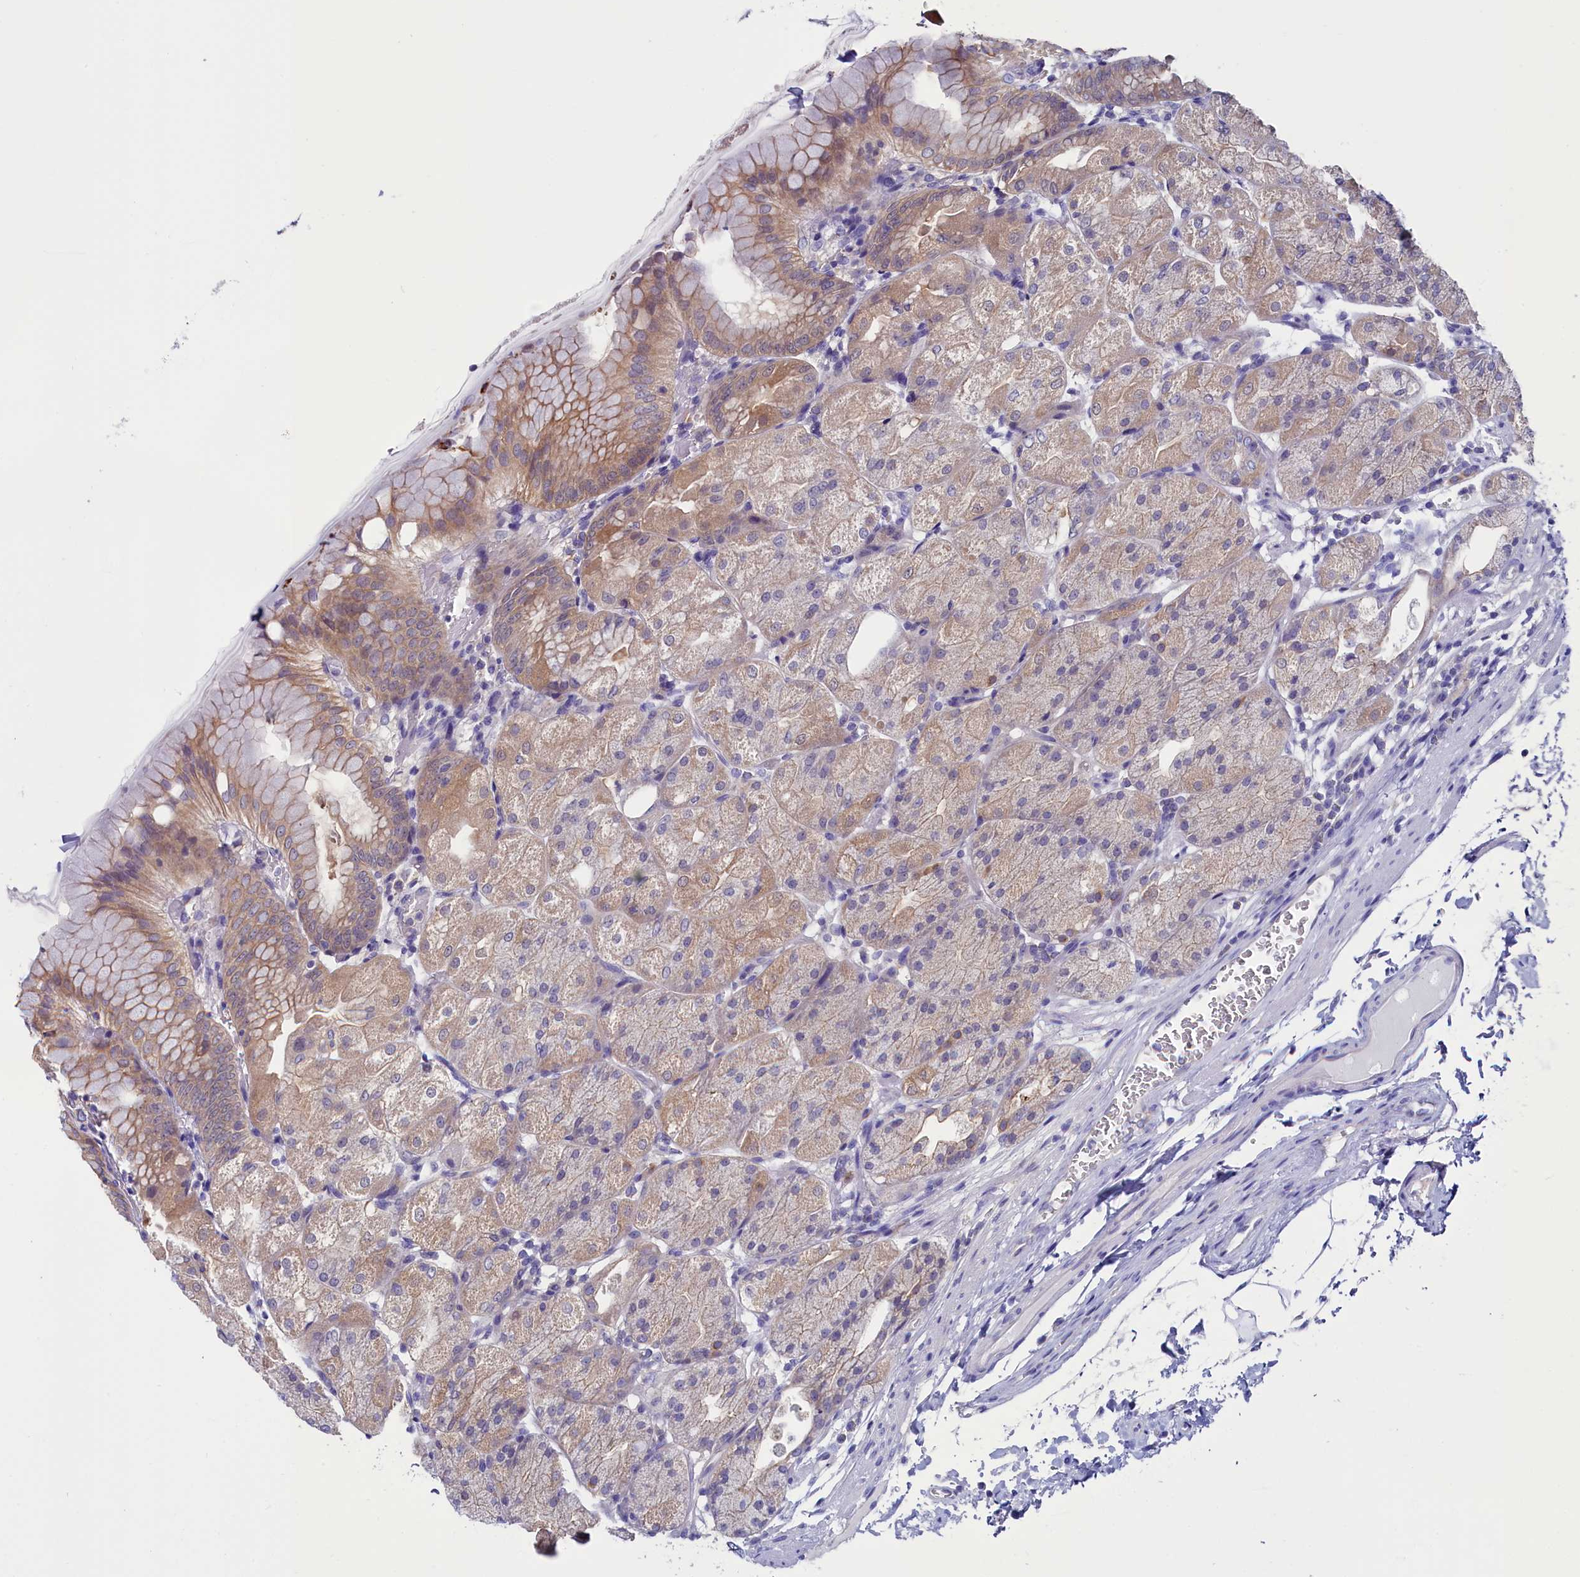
{"staining": {"intensity": "moderate", "quantity": "25%-75%", "location": "cytoplasmic/membranous"}, "tissue": "stomach", "cell_type": "Glandular cells", "image_type": "normal", "snomed": [{"axis": "morphology", "description": "Normal tissue, NOS"}, {"axis": "topography", "description": "Stomach, upper"}, {"axis": "topography", "description": "Stomach, lower"}], "caption": "Approximately 25%-75% of glandular cells in benign stomach exhibit moderate cytoplasmic/membranous protein expression as visualized by brown immunohistochemical staining.", "gene": "CIAPIN1", "patient": {"sex": "male", "age": 62}}